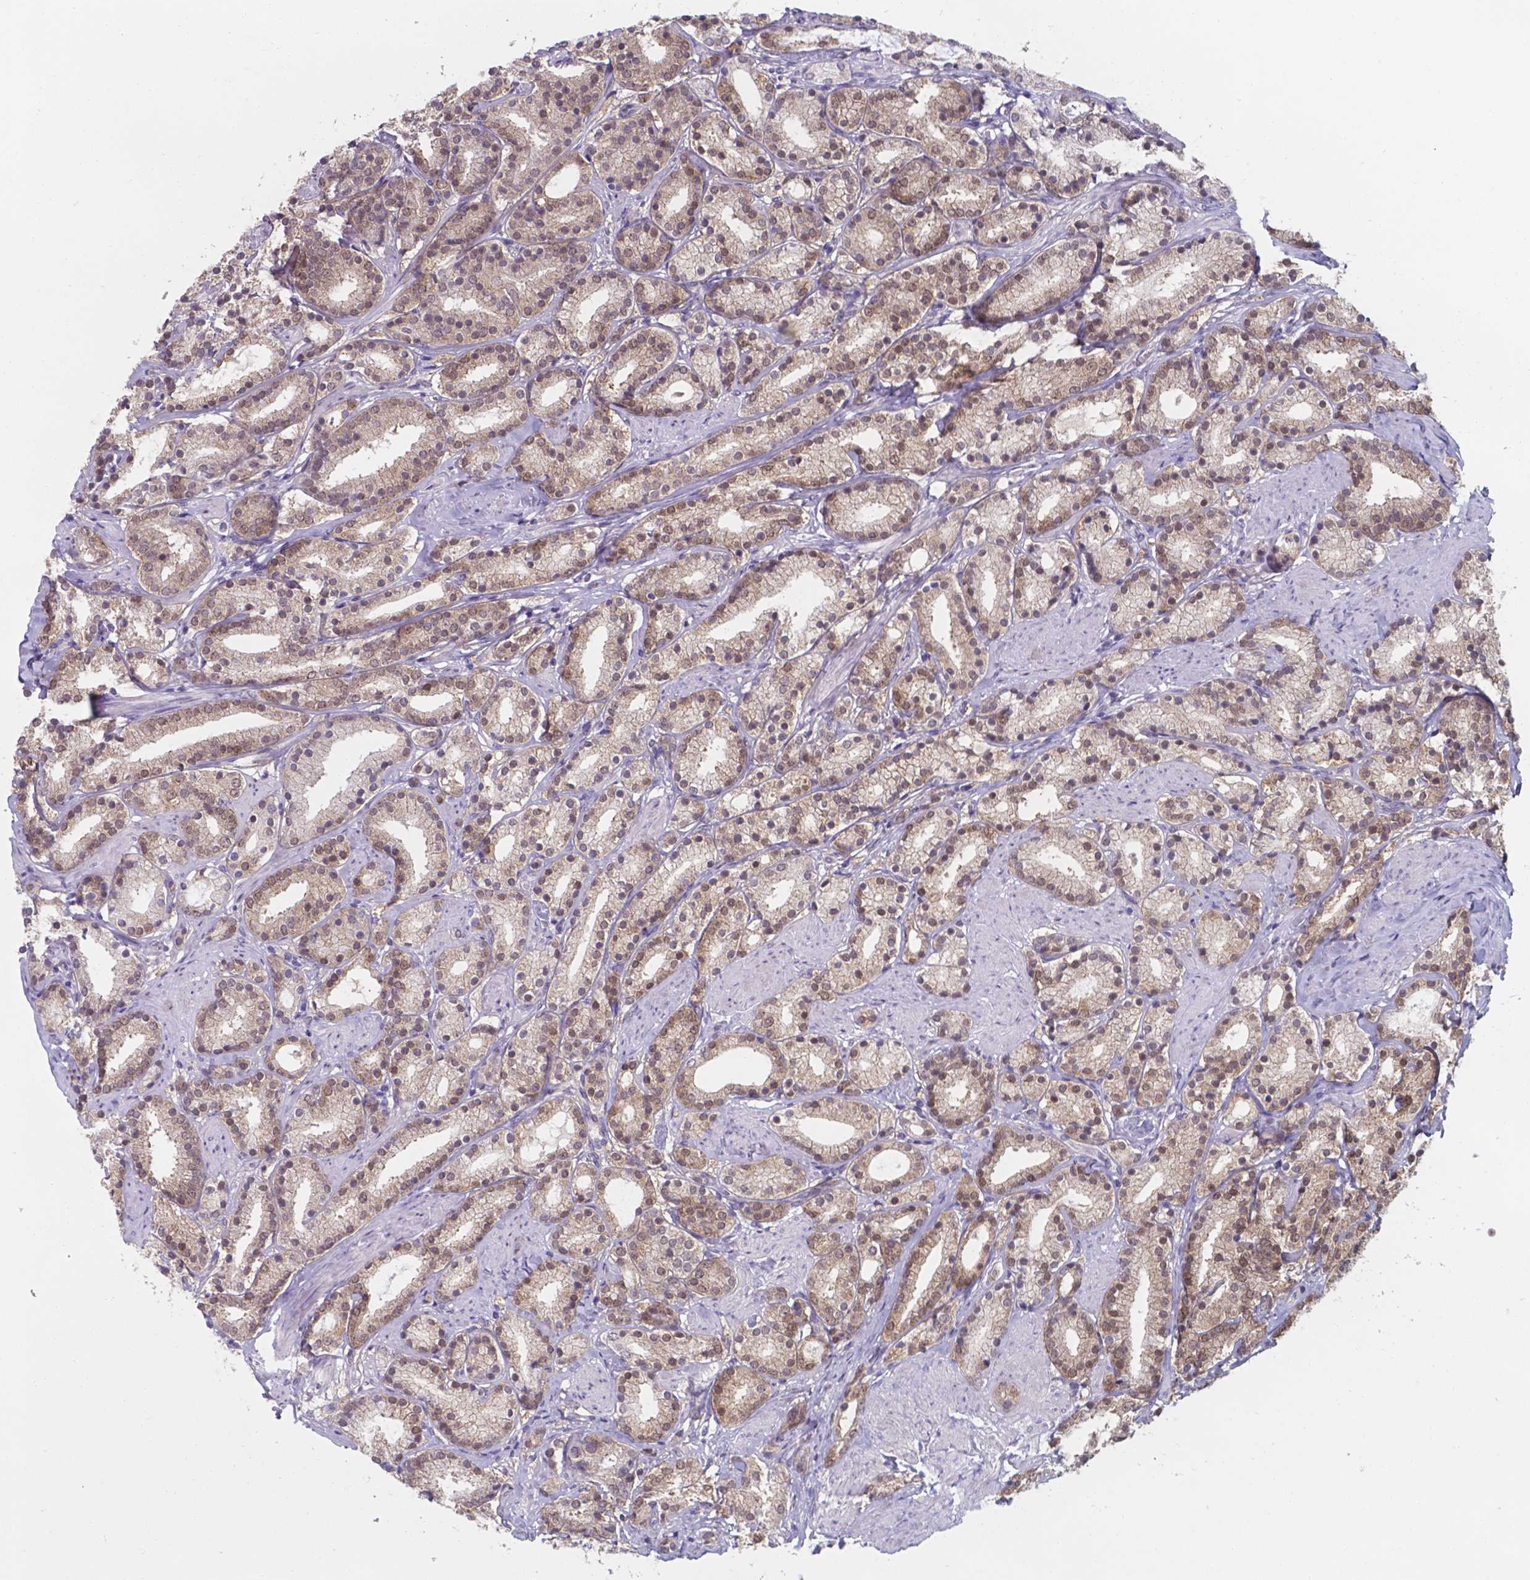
{"staining": {"intensity": "weak", "quantity": ">75%", "location": "cytoplasmic/membranous,nuclear"}, "tissue": "prostate cancer", "cell_type": "Tumor cells", "image_type": "cancer", "snomed": [{"axis": "morphology", "description": "Adenocarcinoma, High grade"}, {"axis": "topography", "description": "Prostate"}], "caption": "A high-resolution histopathology image shows immunohistochemistry staining of prostate cancer, which displays weak cytoplasmic/membranous and nuclear positivity in about >75% of tumor cells.", "gene": "UBE2E2", "patient": {"sex": "male", "age": 63}}